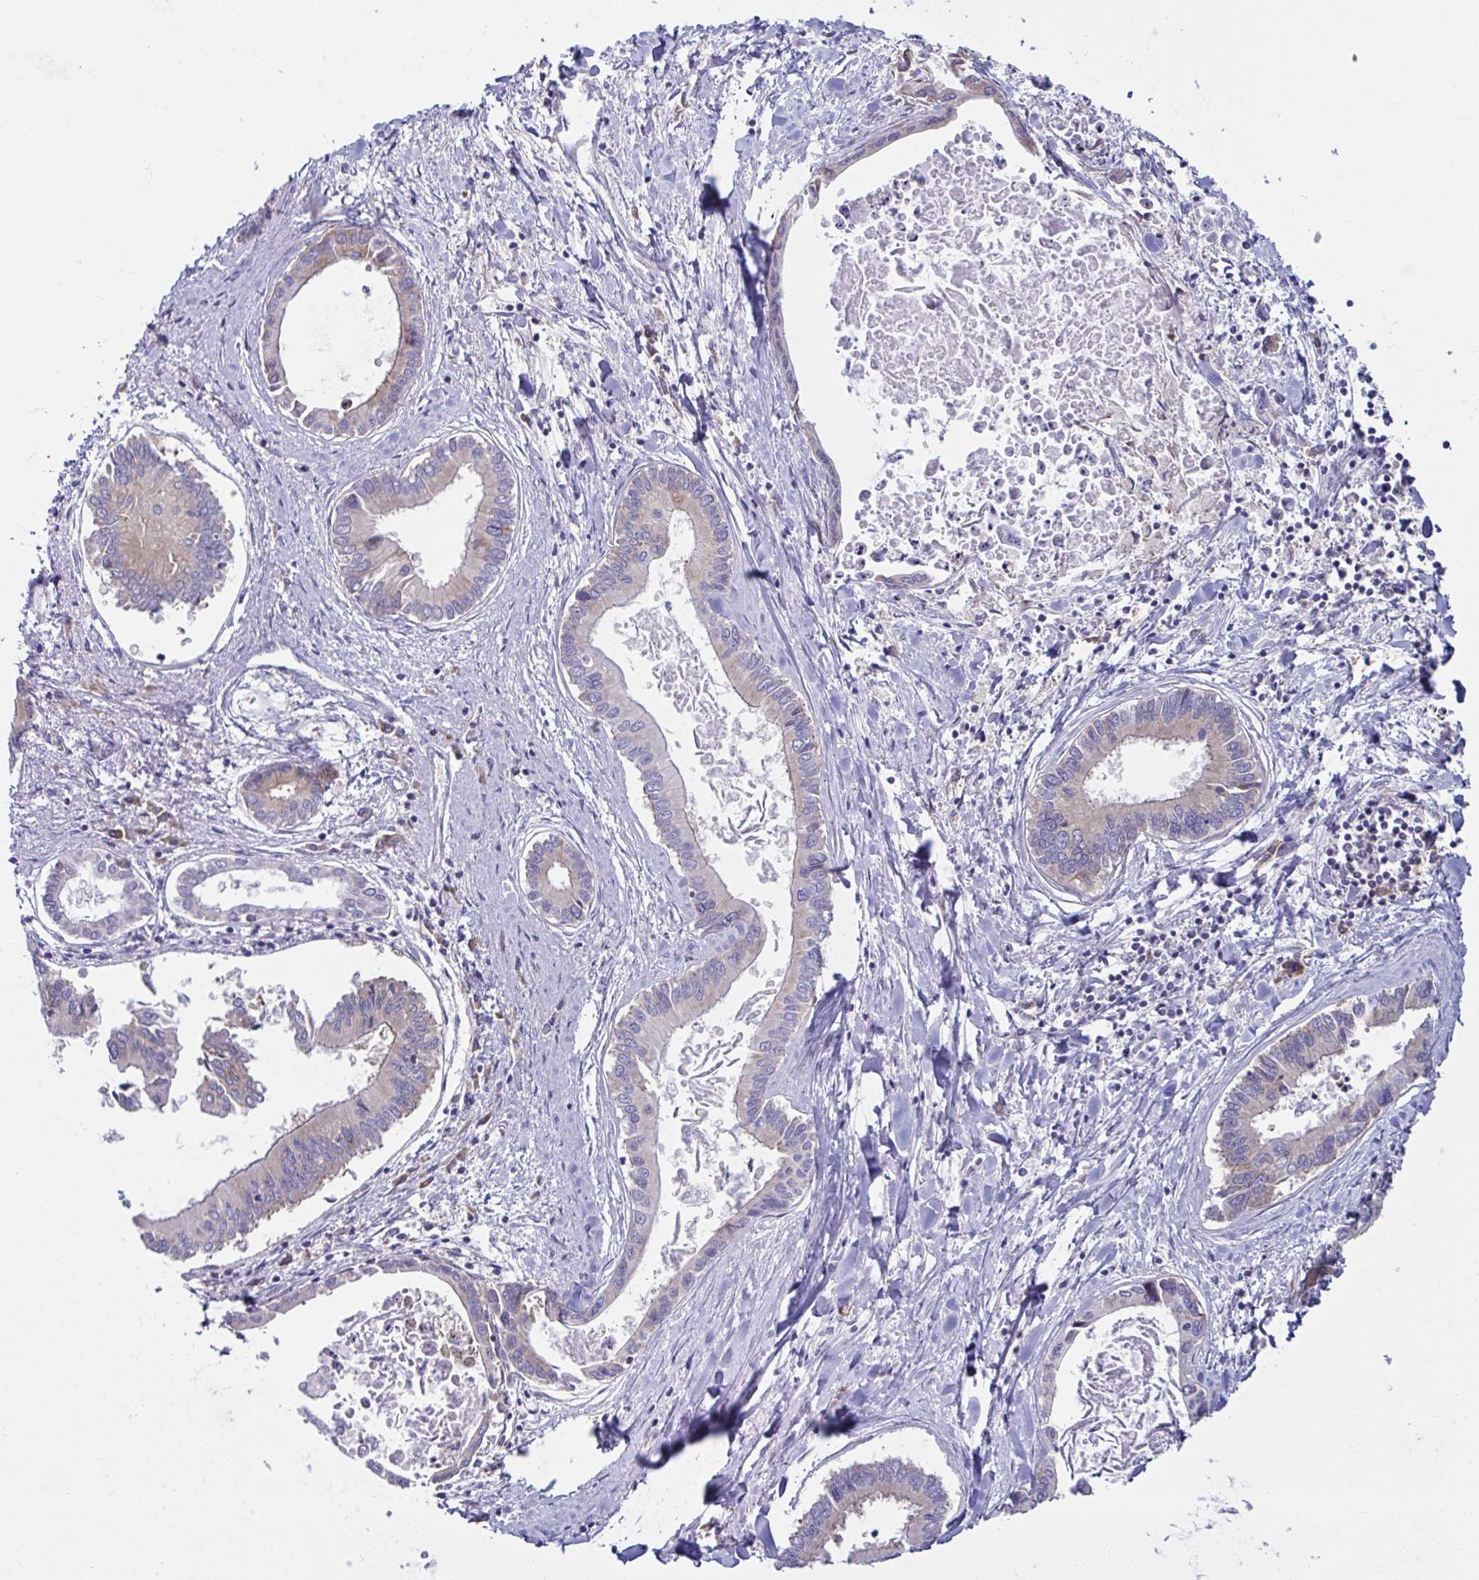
{"staining": {"intensity": "weak", "quantity": "25%-75%", "location": "cytoplasmic/membranous"}, "tissue": "liver cancer", "cell_type": "Tumor cells", "image_type": "cancer", "snomed": [{"axis": "morphology", "description": "Cholangiocarcinoma"}, {"axis": "topography", "description": "Liver"}], "caption": "Protein expression by IHC displays weak cytoplasmic/membranous positivity in about 25%-75% of tumor cells in cholangiocarcinoma (liver). Immunohistochemistry stains the protein in brown and the nuclei are stained blue.", "gene": "FAU", "patient": {"sex": "male", "age": 66}}